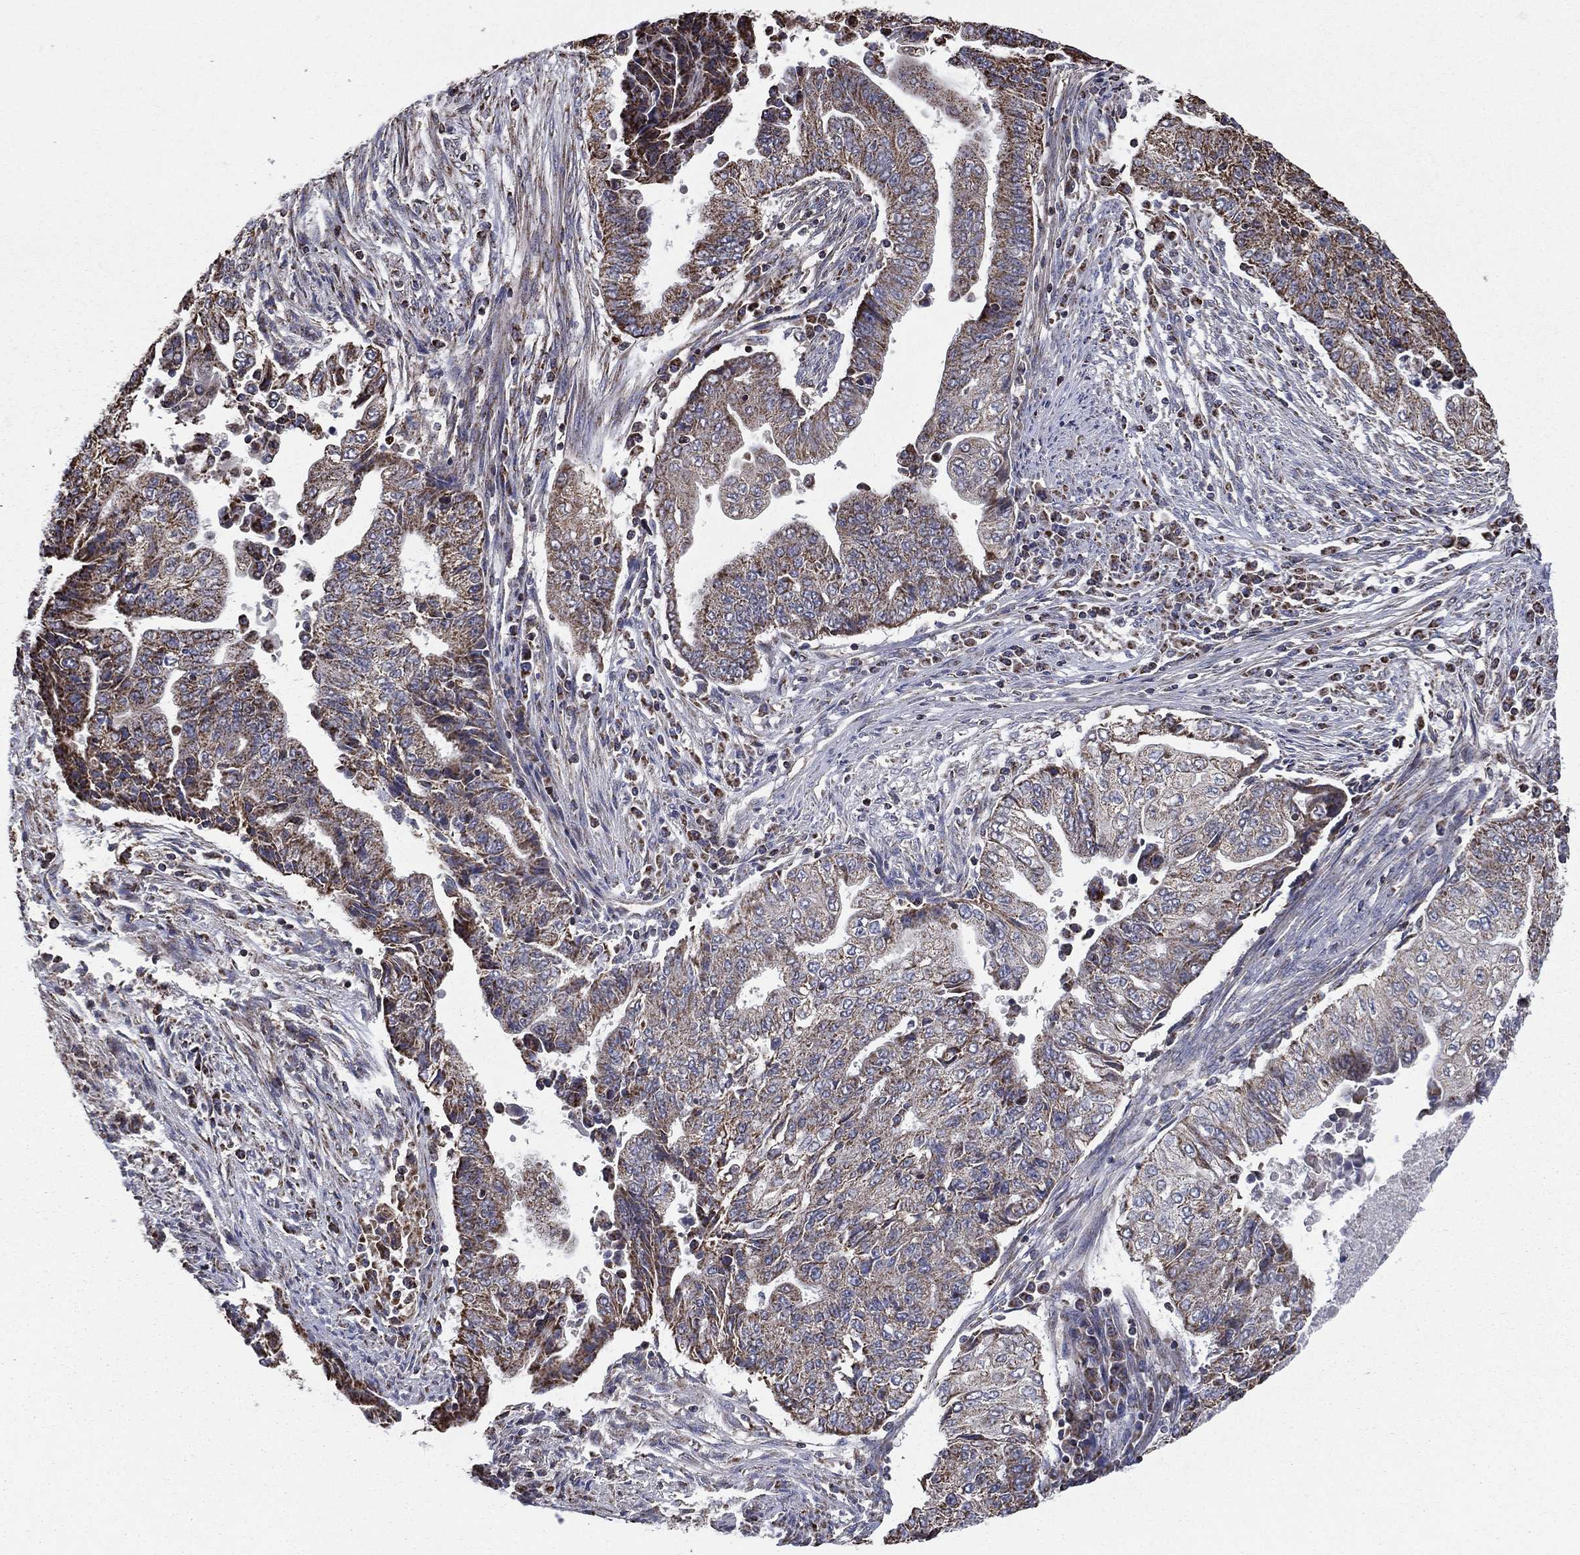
{"staining": {"intensity": "moderate", "quantity": "<25%", "location": "cytoplasmic/membranous"}, "tissue": "endometrial cancer", "cell_type": "Tumor cells", "image_type": "cancer", "snomed": [{"axis": "morphology", "description": "Adenocarcinoma, NOS"}, {"axis": "topography", "description": "Uterus"}, {"axis": "topography", "description": "Endometrium"}], "caption": "Endometrial cancer tissue reveals moderate cytoplasmic/membranous positivity in about <25% of tumor cells, visualized by immunohistochemistry. (DAB (3,3'-diaminobenzidine) IHC with brightfield microscopy, high magnification).", "gene": "RIGI", "patient": {"sex": "female", "age": 54}}